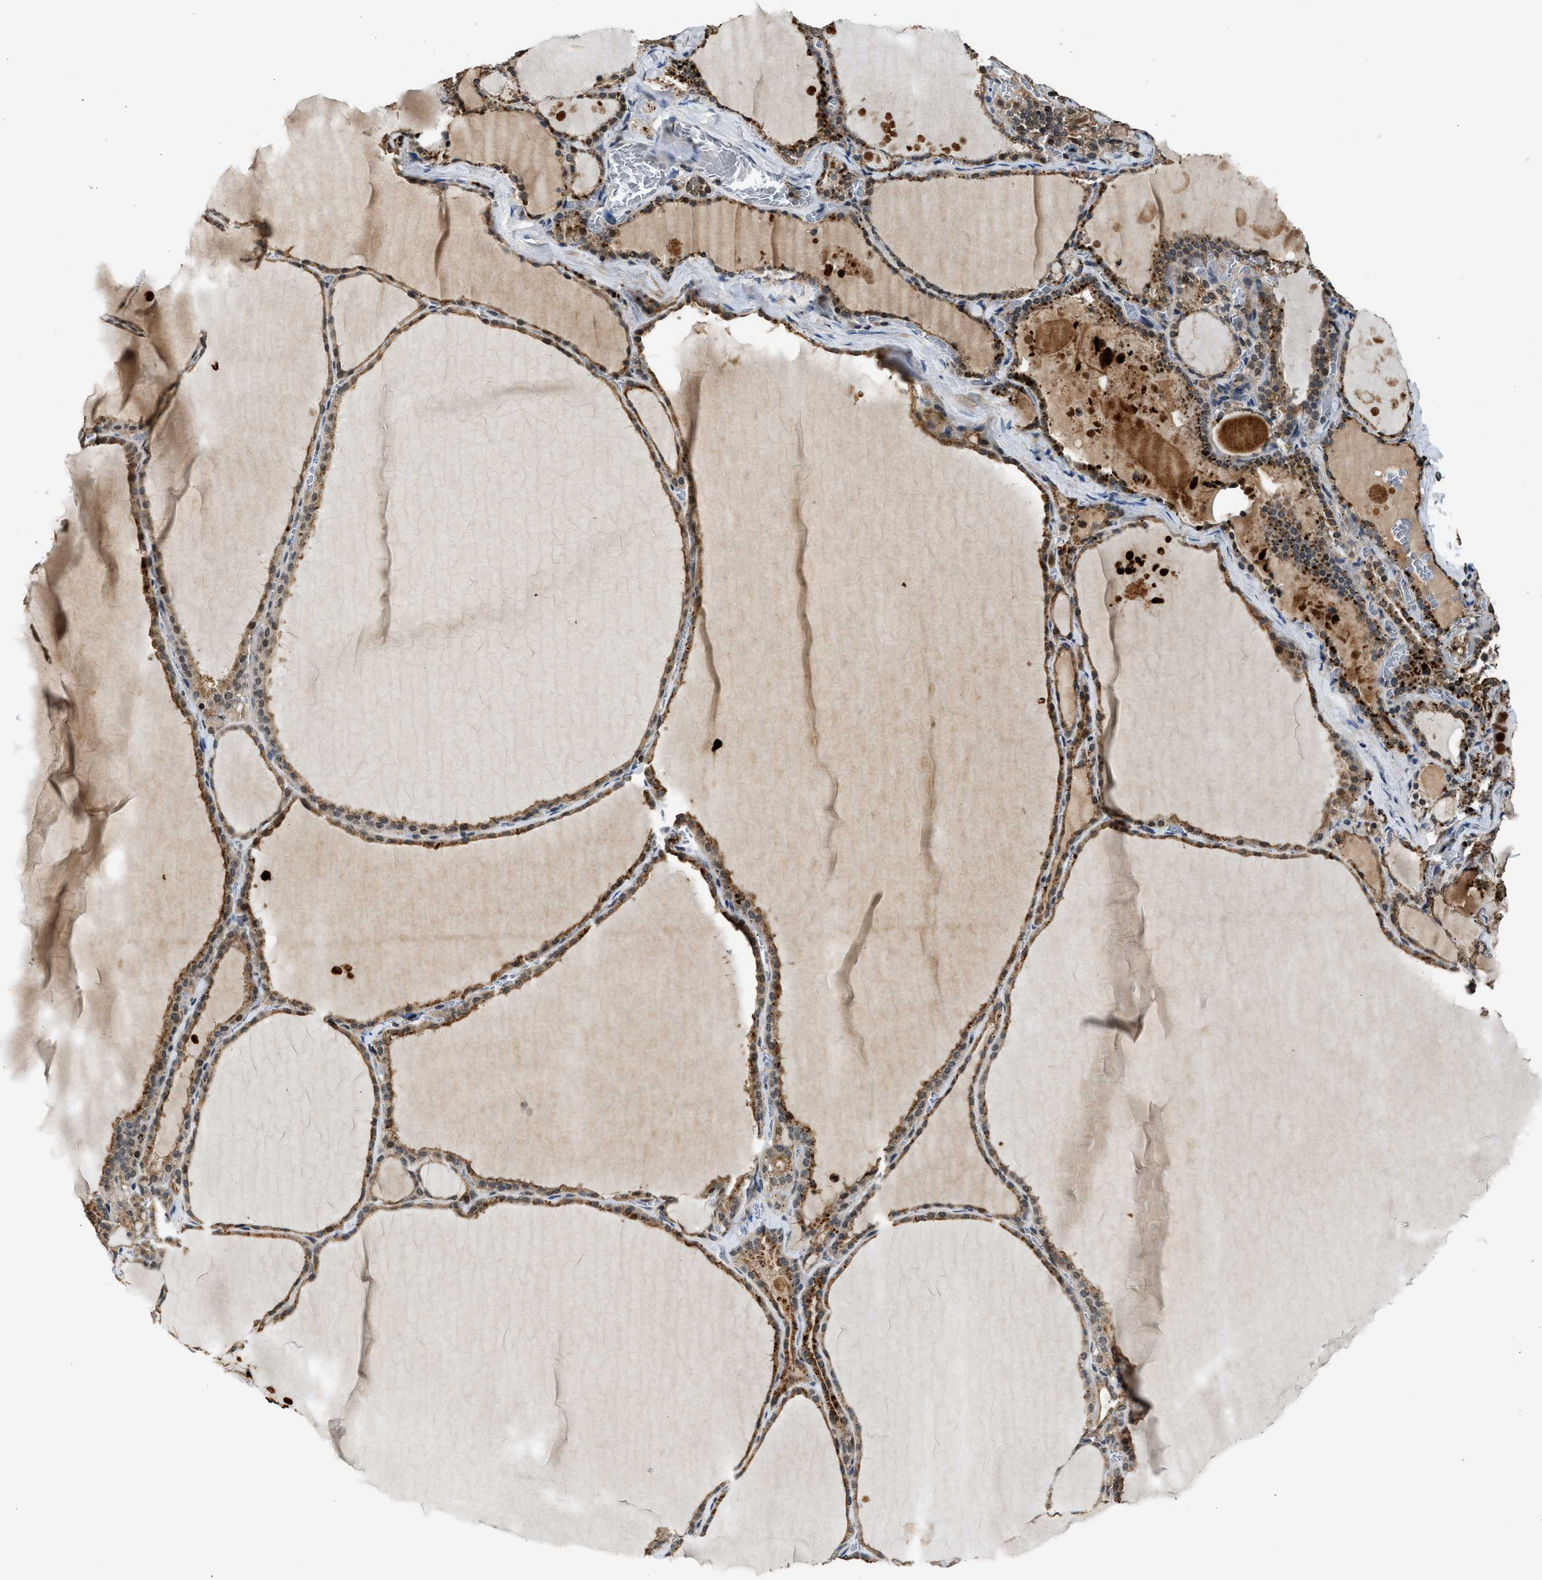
{"staining": {"intensity": "moderate", "quantity": ">75%", "location": "cytoplasmic/membranous"}, "tissue": "thyroid gland", "cell_type": "Glandular cells", "image_type": "normal", "snomed": [{"axis": "morphology", "description": "Normal tissue, NOS"}, {"axis": "topography", "description": "Thyroid gland"}], "caption": "Brown immunohistochemical staining in unremarkable human thyroid gland displays moderate cytoplasmic/membranous positivity in about >75% of glandular cells.", "gene": "SLC15A4", "patient": {"sex": "male", "age": 56}}